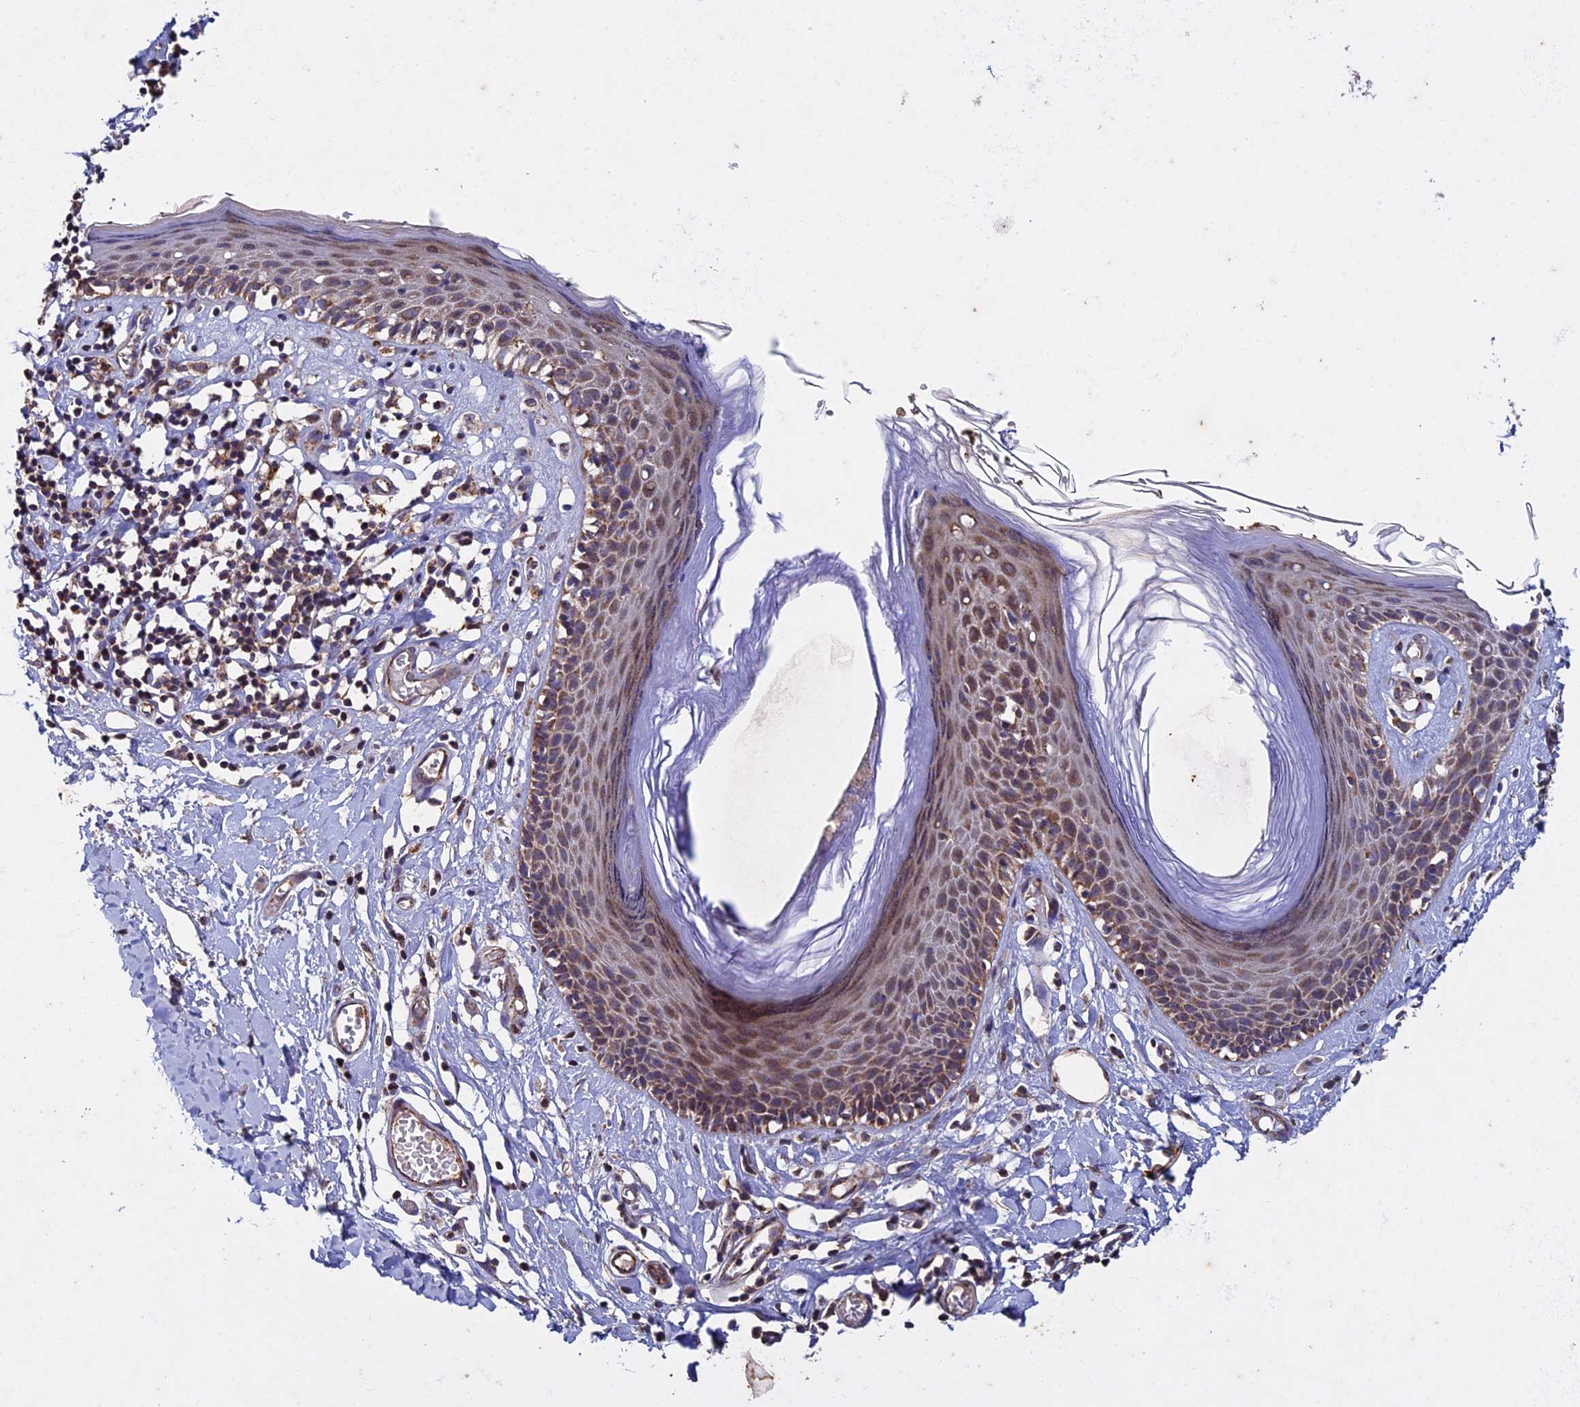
{"staining": {"intensity": "moderate", "quantity": "25%-75%", "location": "cytoplasmic/membranous"}, "tissue": "skin", "cell_type": "Epidermal cells", "image_type": "normal", "snomed": [{"axis": "morphology", "description": "Normal tissue, NOS"}, {"axis": "topography", "description": "Adipose tissue"}, {"axis": "topography", "description": "Vascular tissue"}, {"axis": "topography", "description": "Vulva"}, {"axis": "topography", "description": "Peripheral nerve tissue"}], "caption": "DAB immunohistochemical staining of normal skin displays moderate cytoplasmic/membranous protein expression in approximately 25%-75% of epidermal cells.", "gene": "RNF17", "patient": {"sex": "female", "age": 86}}